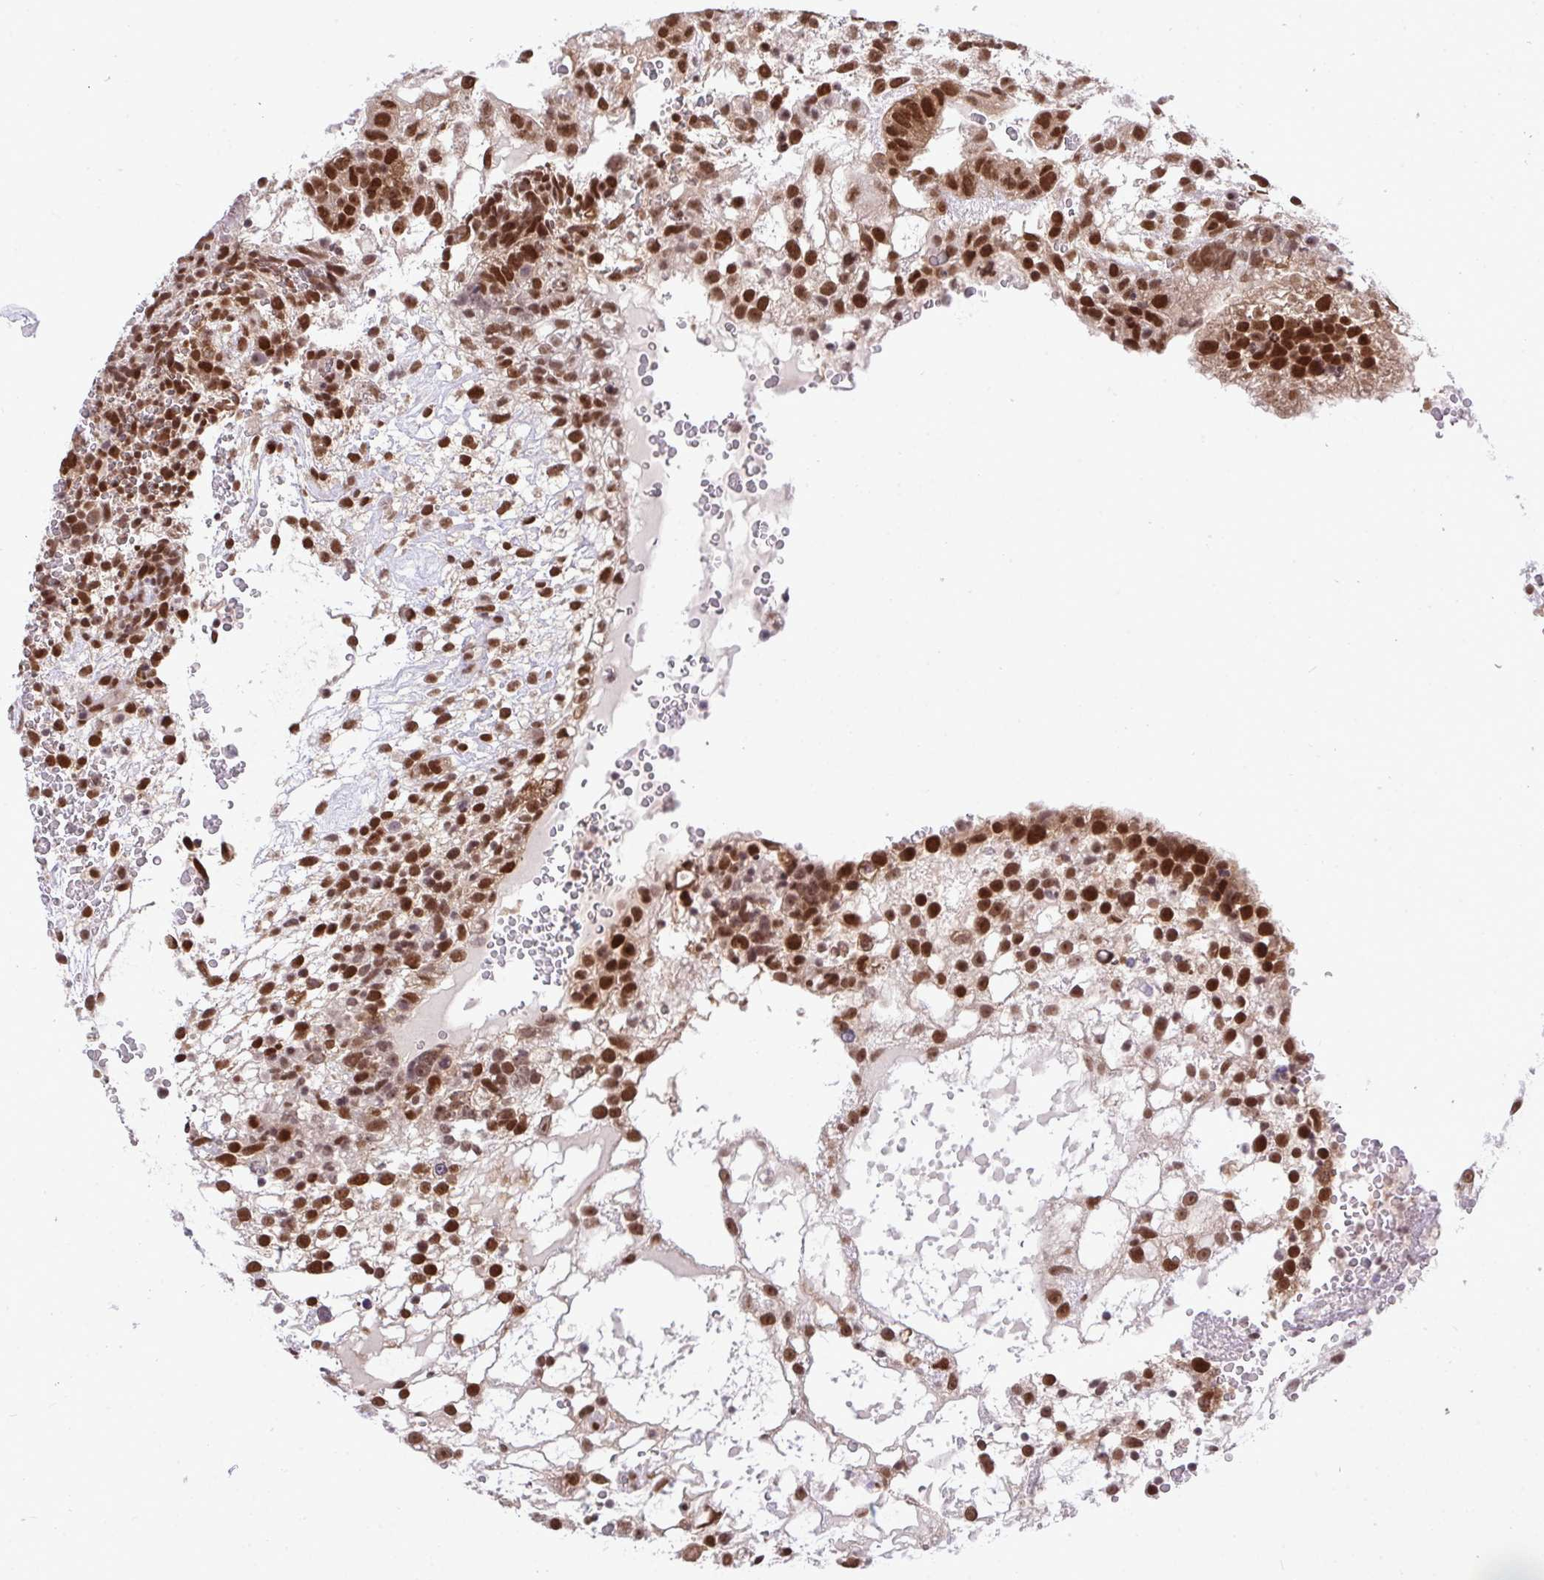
{"staining": {"intensity": "strong", "quantity": ">75%", "location": "nuclear"}, "tissue": "testis cancer", "cell_type": "Tumor cells", "image_type": "cancer", "snomed": [{"axis": "morphology", "description": "Normal tissue, NOS"}, {"axis": "morphology", "description": "Carcinoma, Embryonal, NOS"}, {"axis": "topography", "description": "Testis"}], "caption": "Testis embryonal carcinoma stained with DAB (3,3'-diaminobenzidine) immunohistochemistry (IHC) exhibits high levels of strong nuclear staining in approximately >75% of tumor cells.", "gene": "RFC4", "patient": {"sex": "male", "age": 32}}